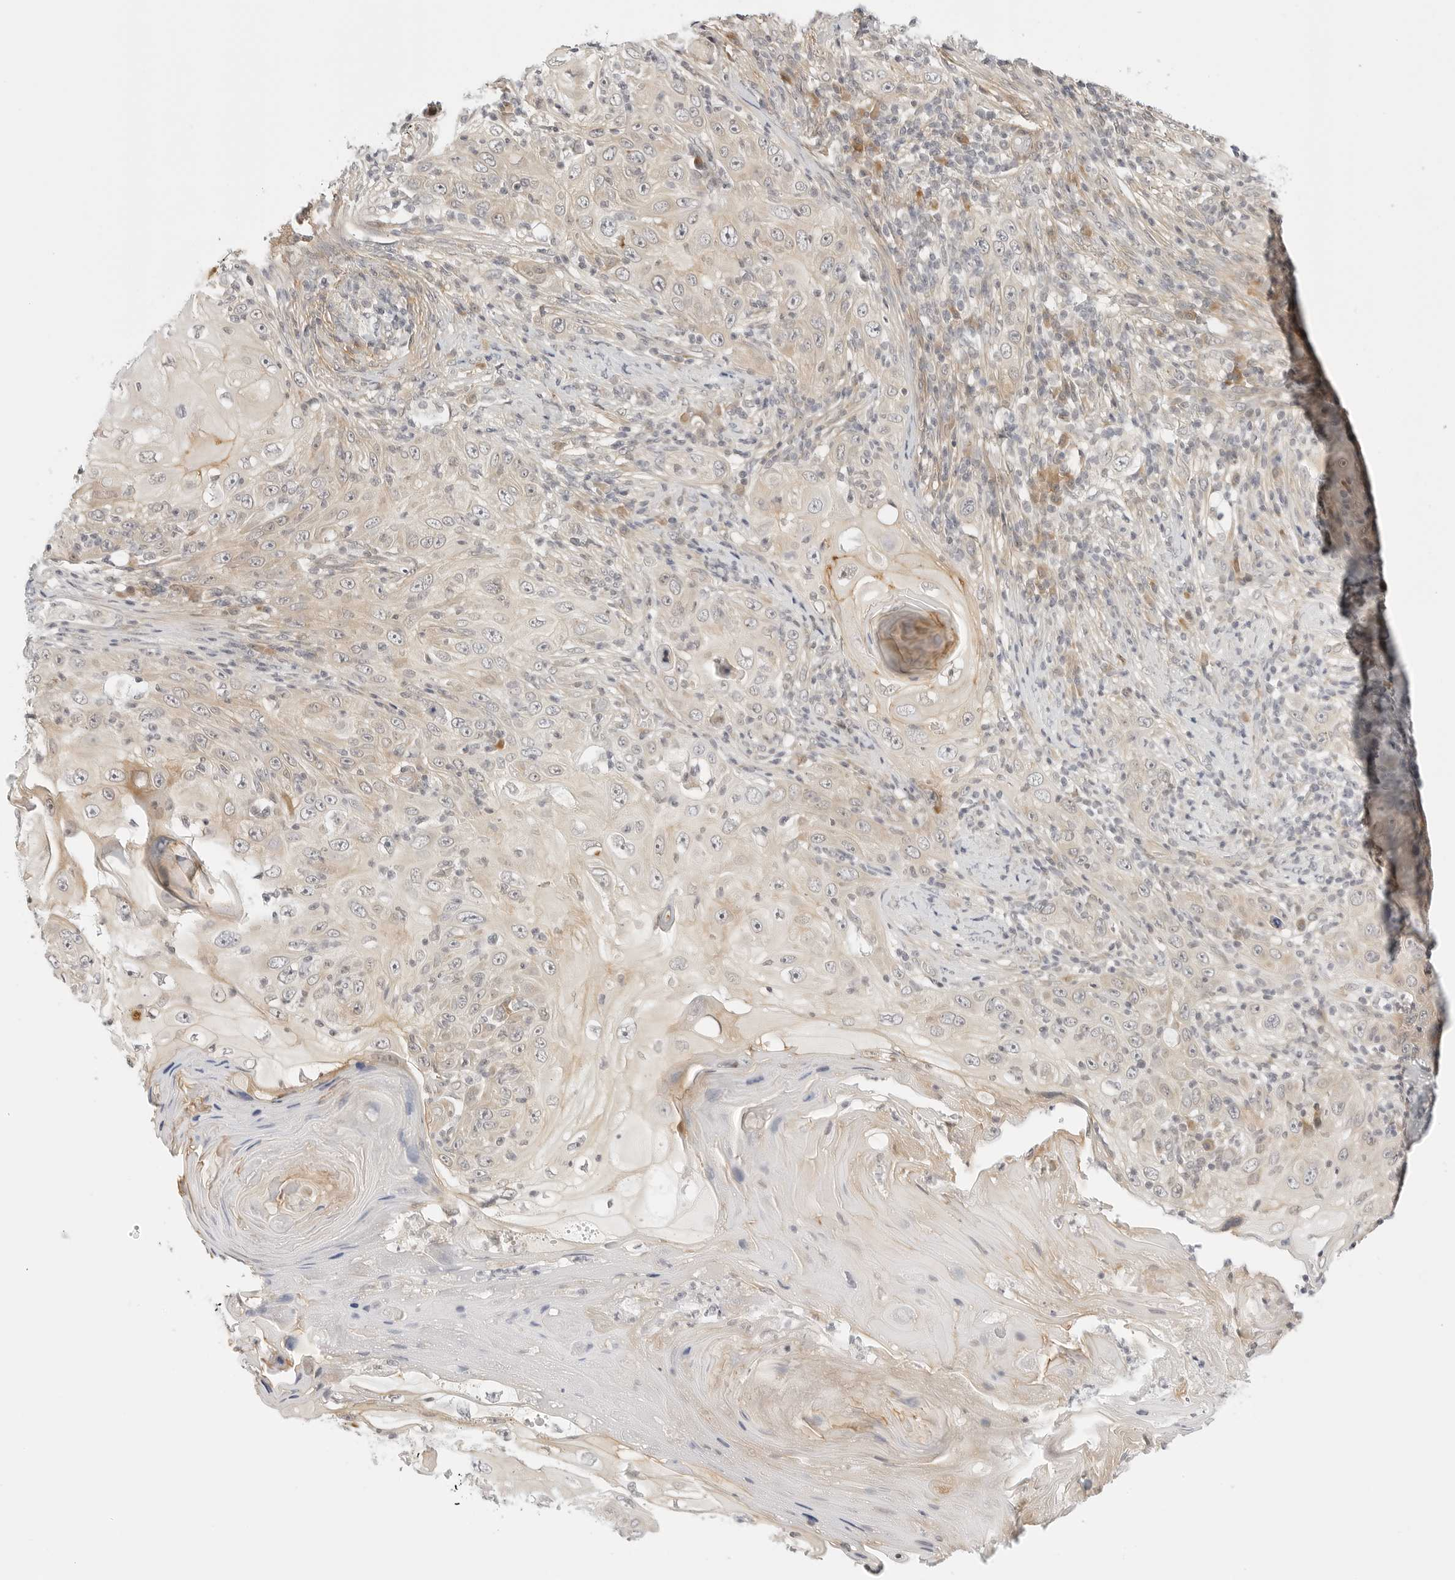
{"staining": {"intensity": "weak", "quantity": "<25%", "location": "cytoplasmic/membranous"}, "tissue": "skin cancer", "cell_type": "Tumor cells", "image_type": "cancer", "snomed": [{"axis": "morphology", "description": "Squamous cell carcinoma, NOS"}, {"axis": "topography", "description": "Skin"}], "caption": "A micrograph of human skin cancer is negative for staining in tumor cells.", "gene": "TCP1", "patient": {"sex": "female", "age": 88}}